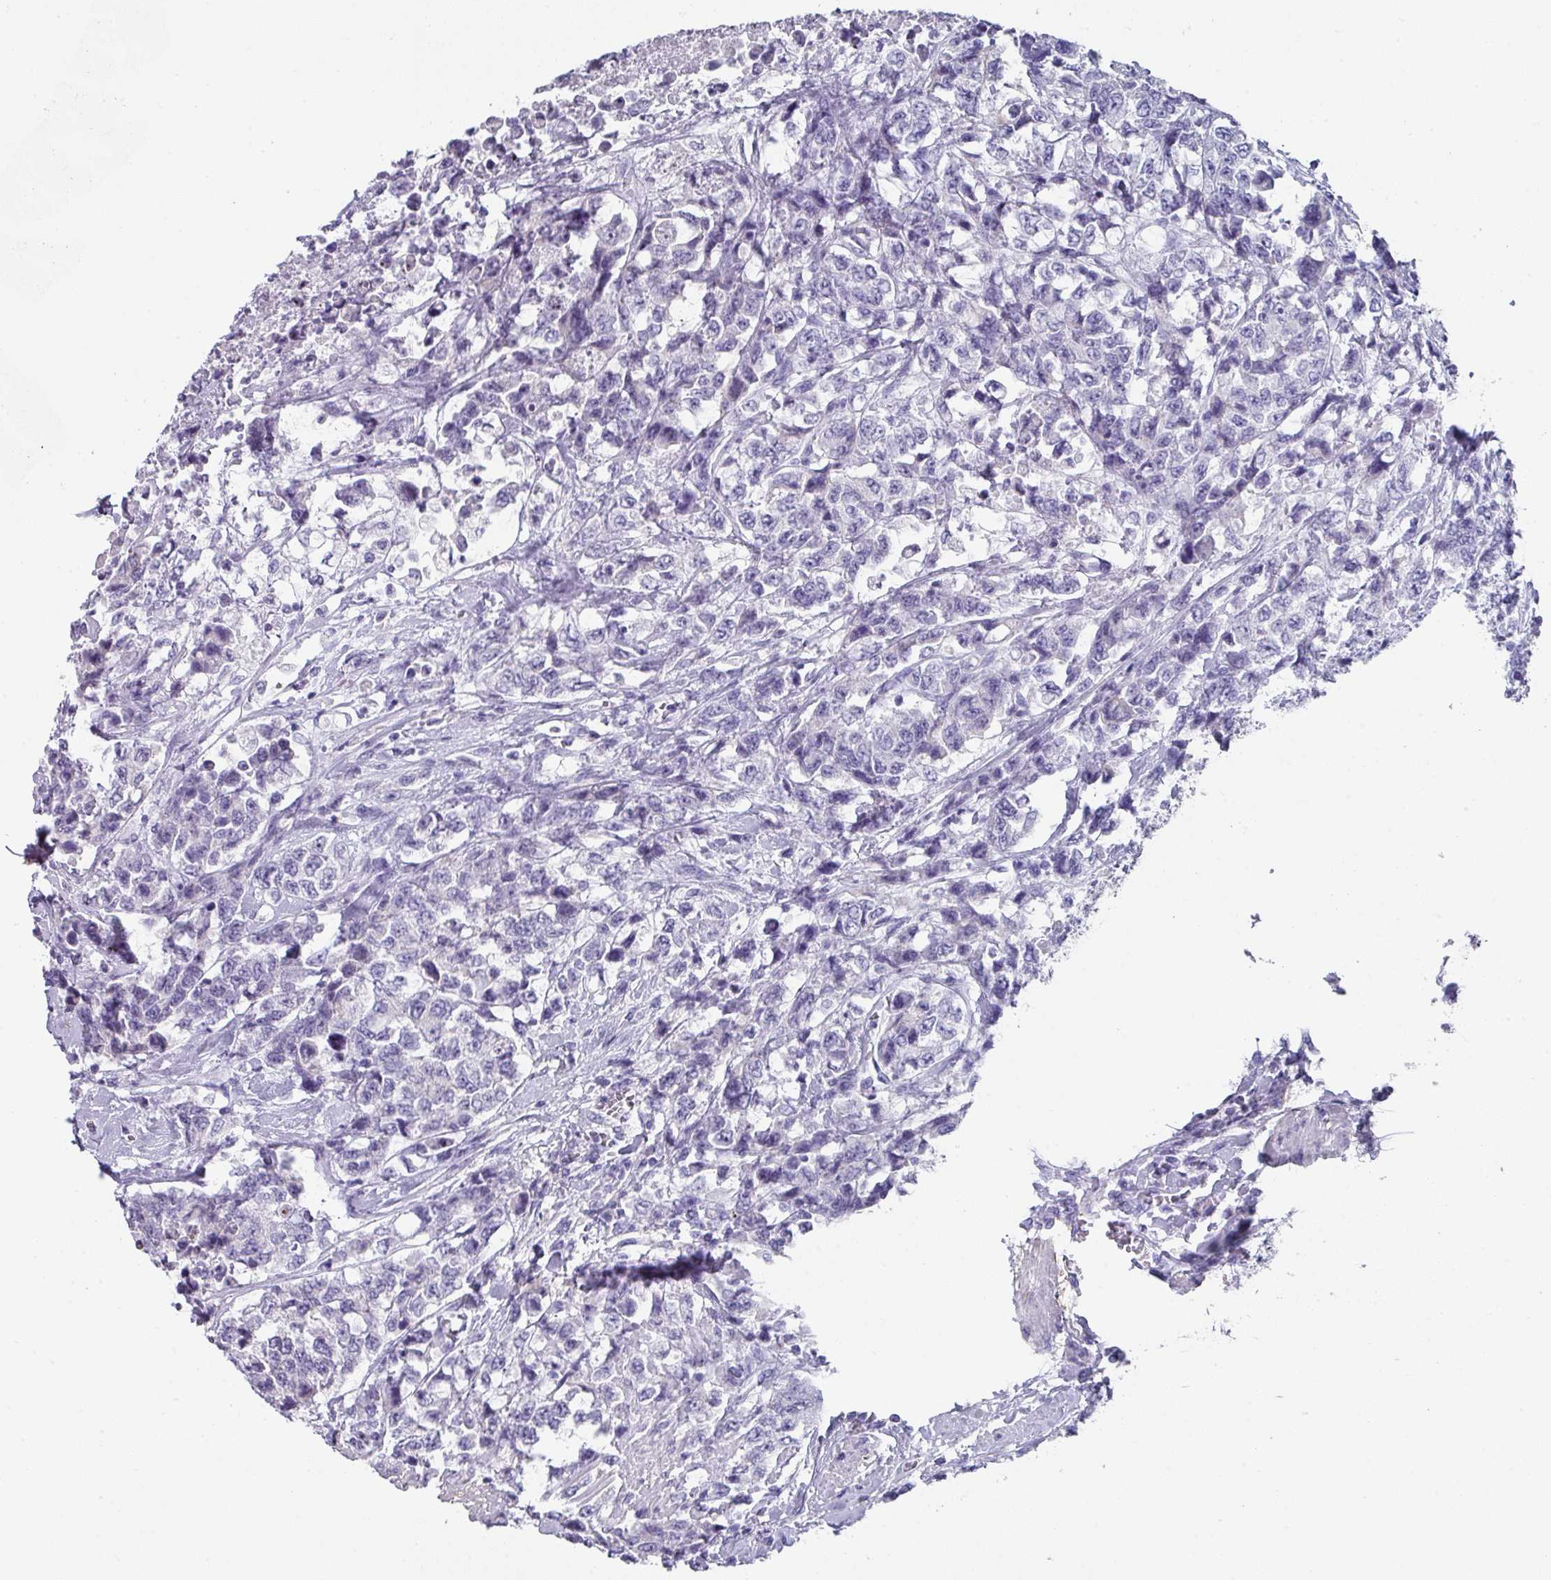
{"staining": {"intensity": "negative", "quantity": "none", "location": "none"}, "tissue": "urothelial cancer", "cell_type": "Tumor cells", "image_type": "cancer", "snomed": [{"axis": "morphology", "description": "Urothelial carcinoma, High grade"}, {"axis": "topography", "description": "Urinary bladder"}], "caption": "Human urothelial cancer stained for a protein using immunohistochemistry exhibits no staining in tumor cells.", "gene": "PEX10", "patient": {"sex": "female", "age": 78}}